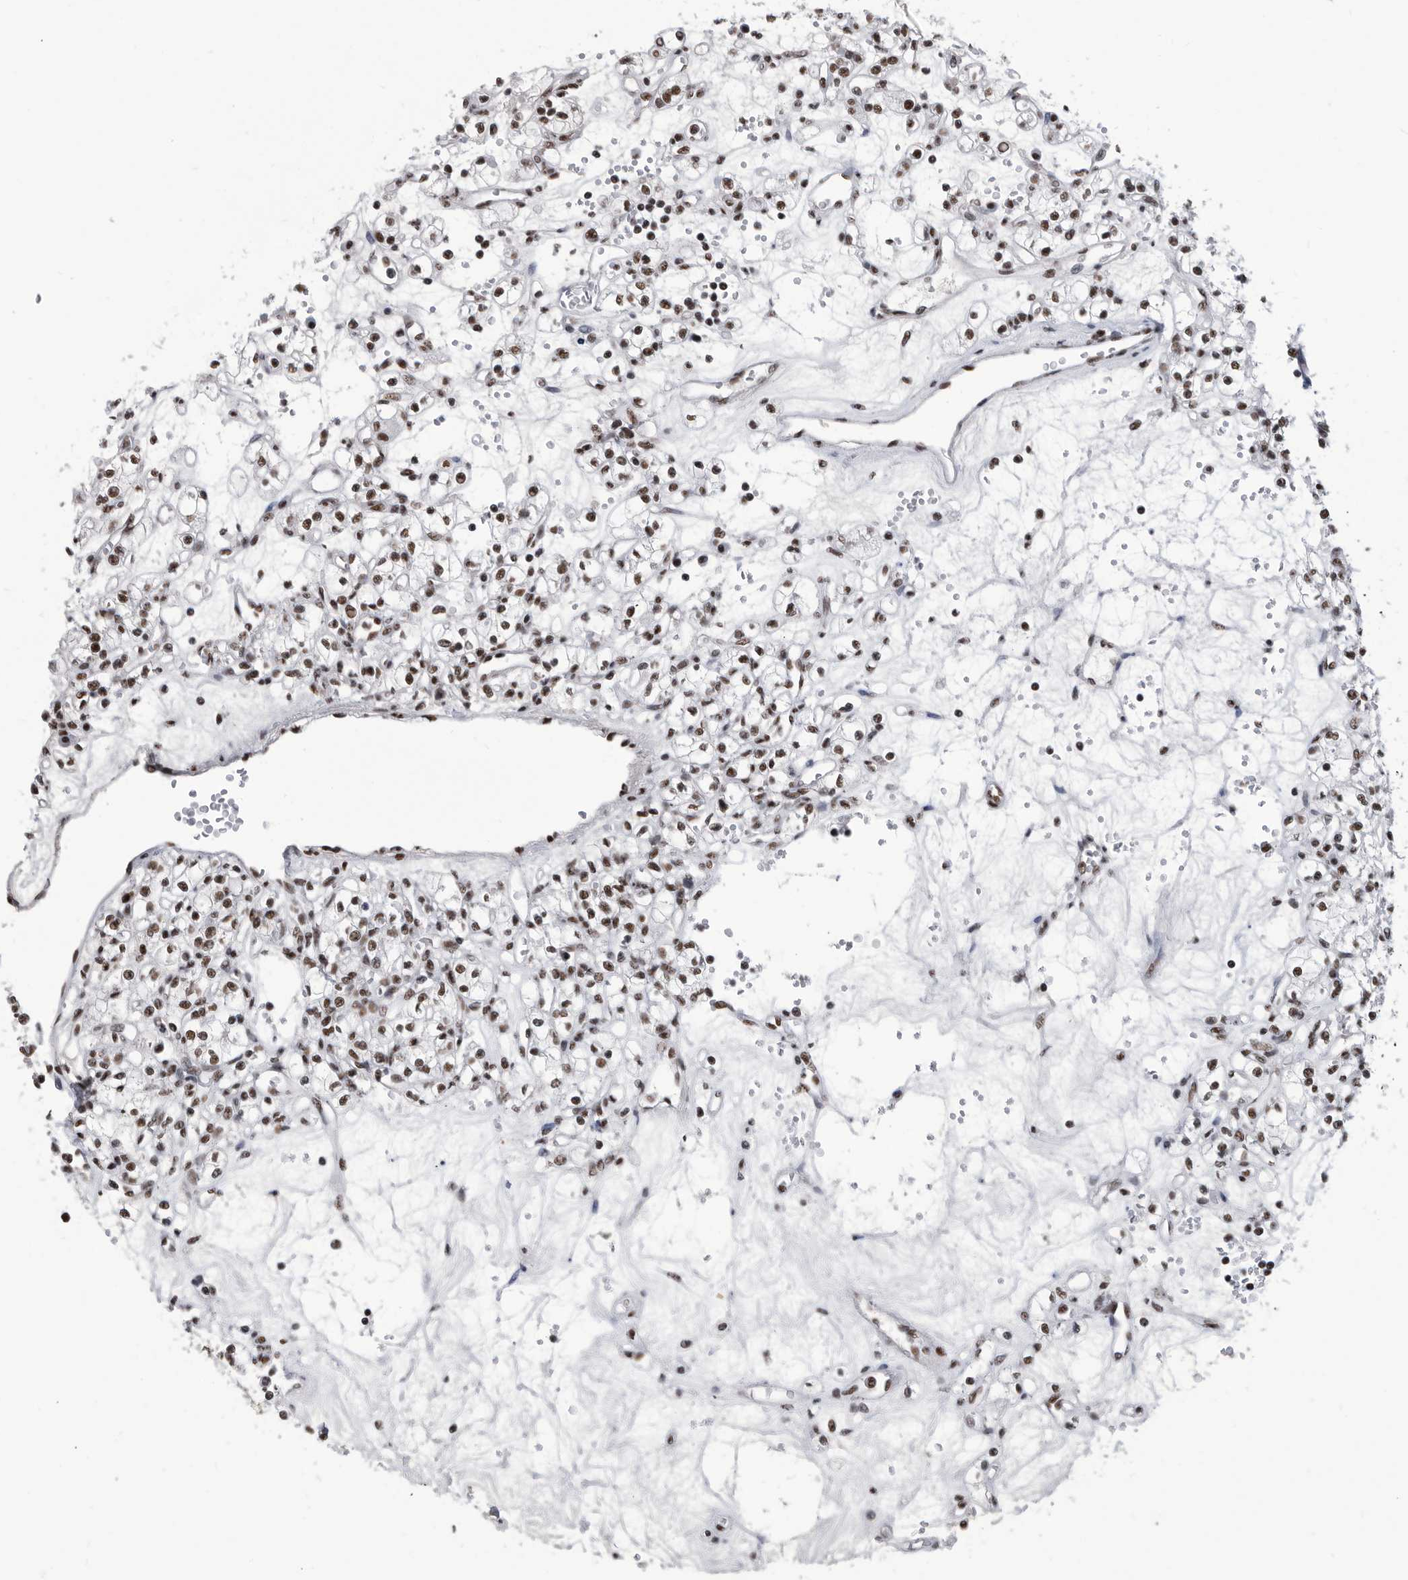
{"staining": {"intensity": "strong", "quantity": ">75%", "location": "nuclear"}, "tissue": "renal cancer", "cell_type": "Tumor cells", "image_type": "cancer", "snomed": [{"axis": "morphology", "description": "Adenocarcinoma, NOS"}, {"axis": "topography", "description": "Kidney"}], "caption": "Immunohistochemical staining of human renal cancer (adenocarcinoma) displays high levels of strong nuclear protein positivity in approximately >75% of tumor cells.", "gene": "SF3A1", "patient": {"sex": "female", "age": 59}}